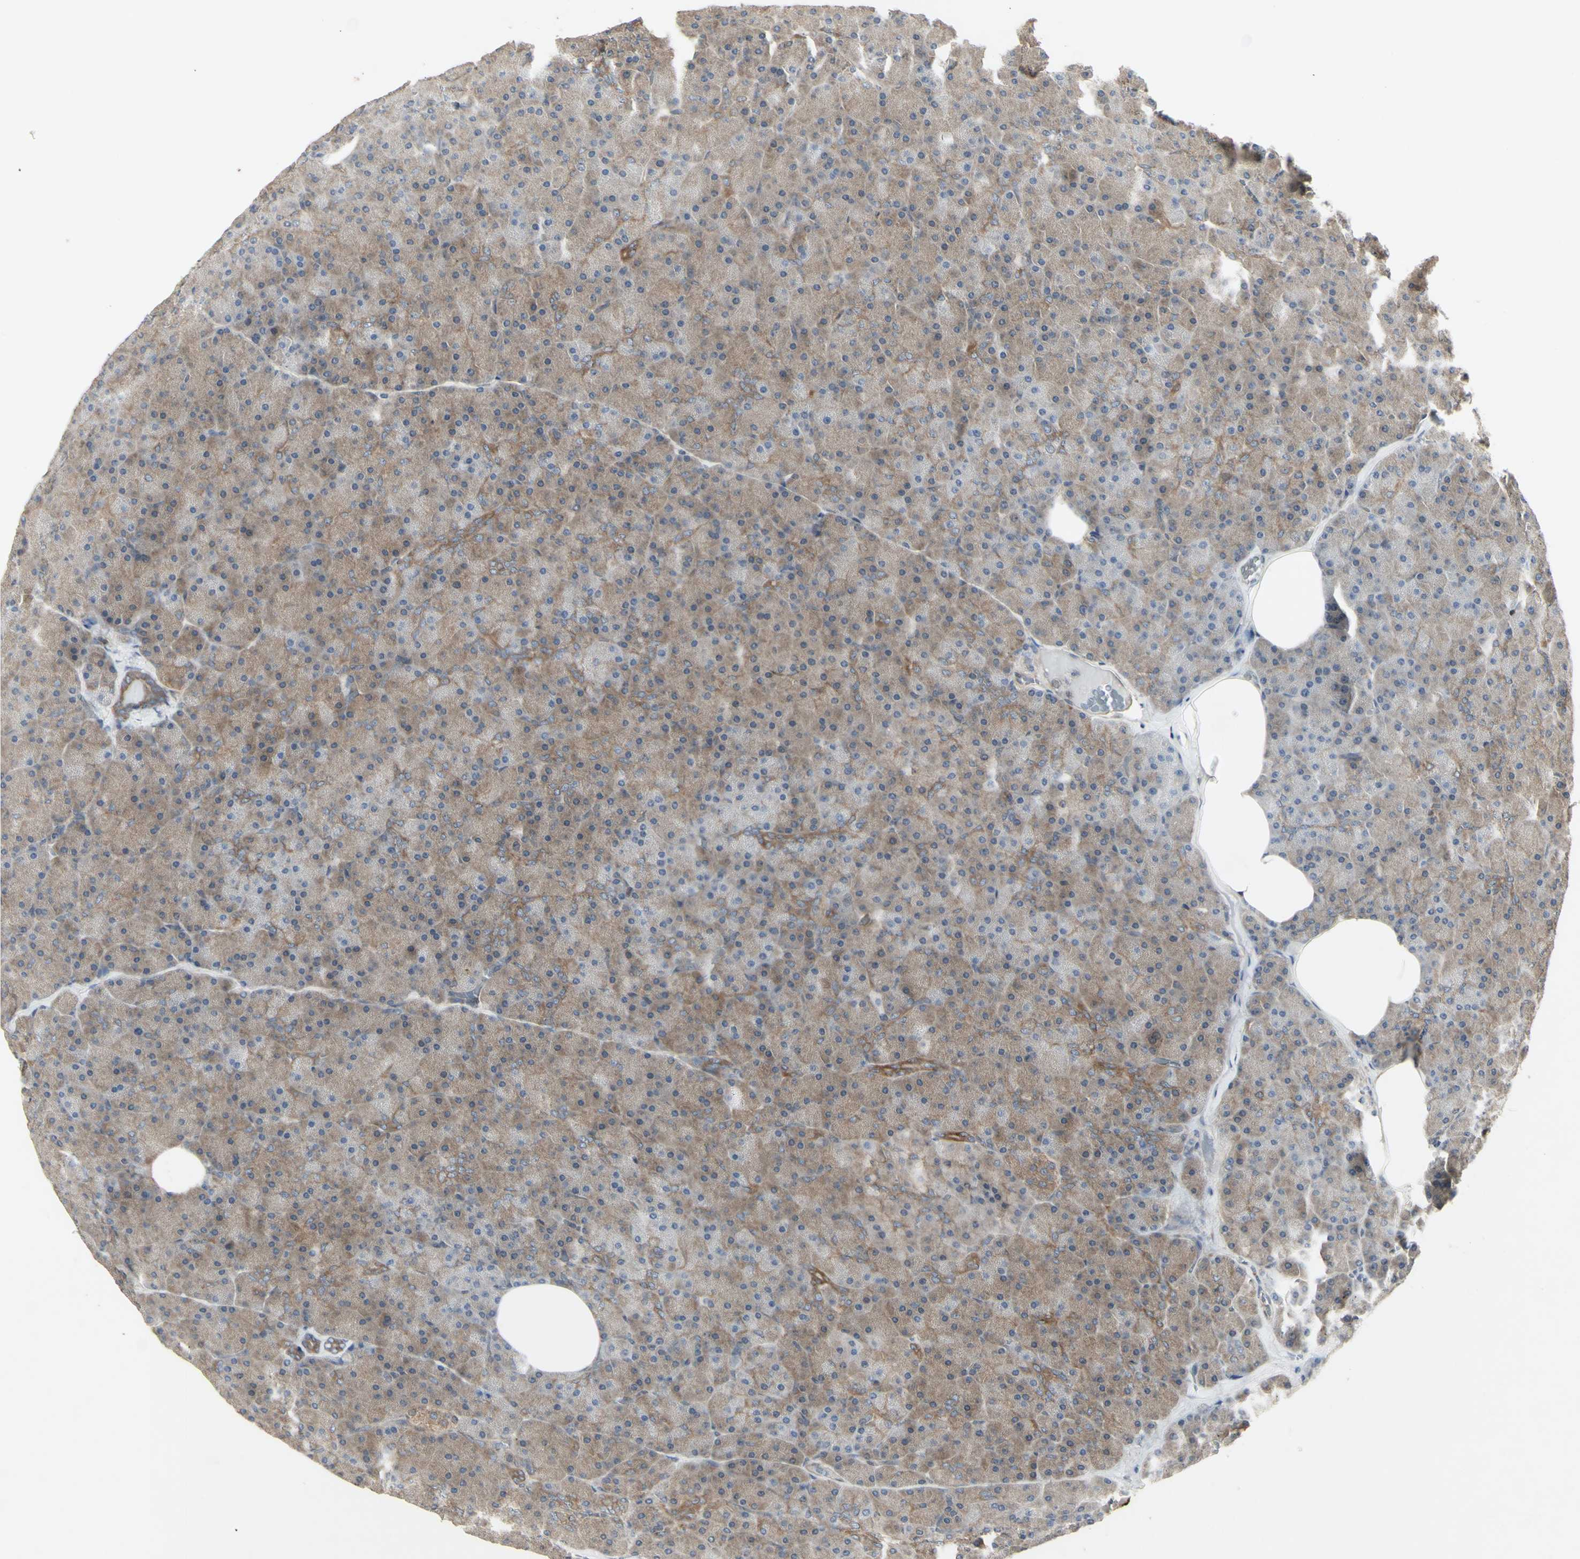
{"staining": {"intensity": "moderate", "quantity": ">75%", "location": "cytoplasmic/membranous"}, "tissue": "pancreas", "cell_type": "Exocrine glandular cells", "image_type": "normal", "snomed": [{"axis": "morphology", "description": "Normal tissue, NOS"}, {"axis": "topography", "description": "Pancreas"}], "caption": "DAB immunohistochemical staining of benign pancreas displays moderate cytoplasmic/membranous protein positivity in approximately >75% of exocrine glandular cells. (IHC, brightfield microscopy, high magnification).", "gene": "CHURC1", "patient": {"sex": "female", "age": 35}}